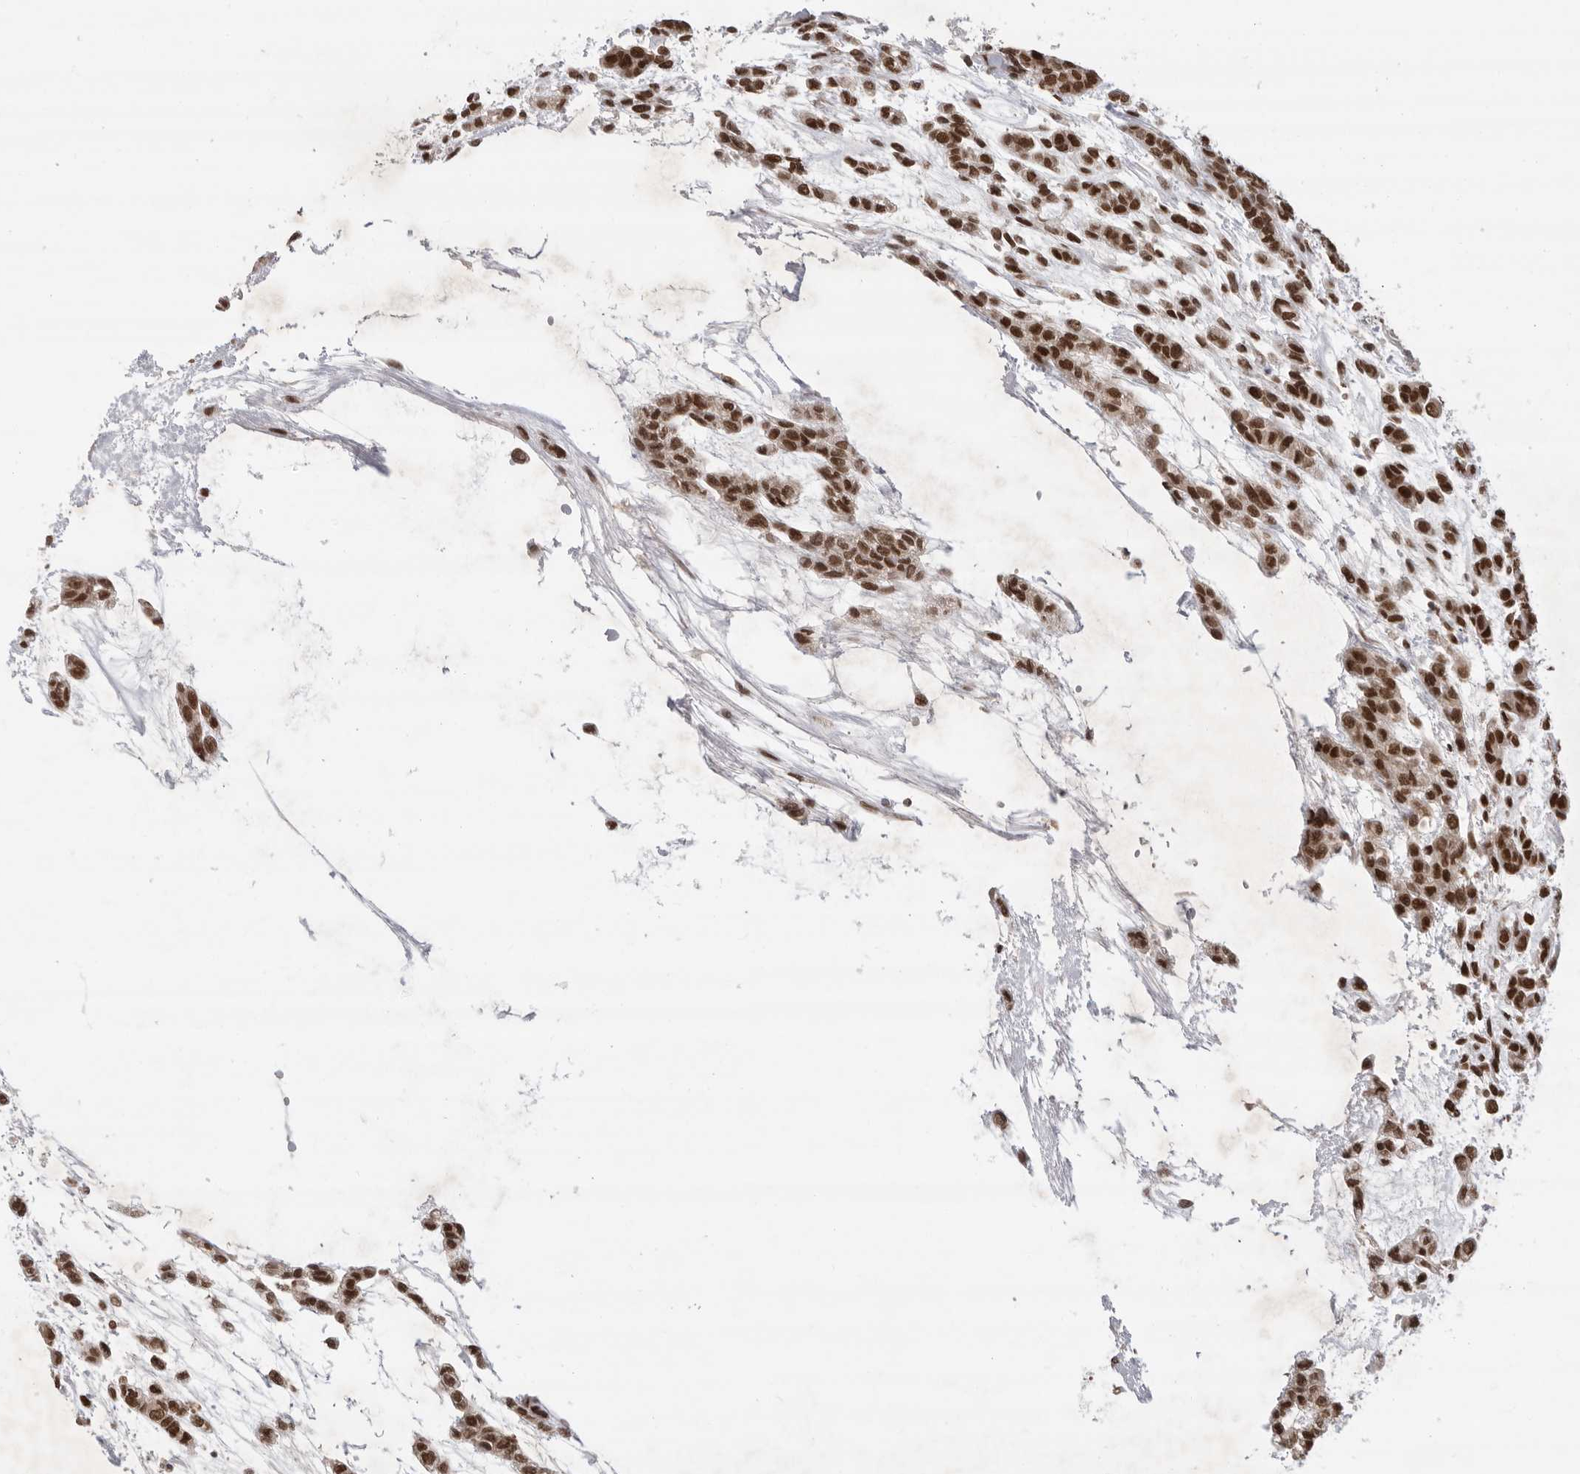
{"staining": {"intensity": "strong", "quantity": ">75%", "location": "nuclear"}, "tissue": "head and neck cancer", "cell_type": "Tumor cells", "image_type": "cancer", "snomed": [{"axis": "morphology", "description": "Adenocarcinoma, NOS"}, {"axis": "morphology", "description": "Adenoma, NOS"}, {"axis": "topography", "description": "Head-Neck"}], "caption": "Adenocarcinoma (head and neck) tissue displays strong nuclear expression in approximately >75% of tumor cells, visualized by immunohistochemistry.", "gene": "ZNF830", "patient": {"sex": "female", "age": 55}}